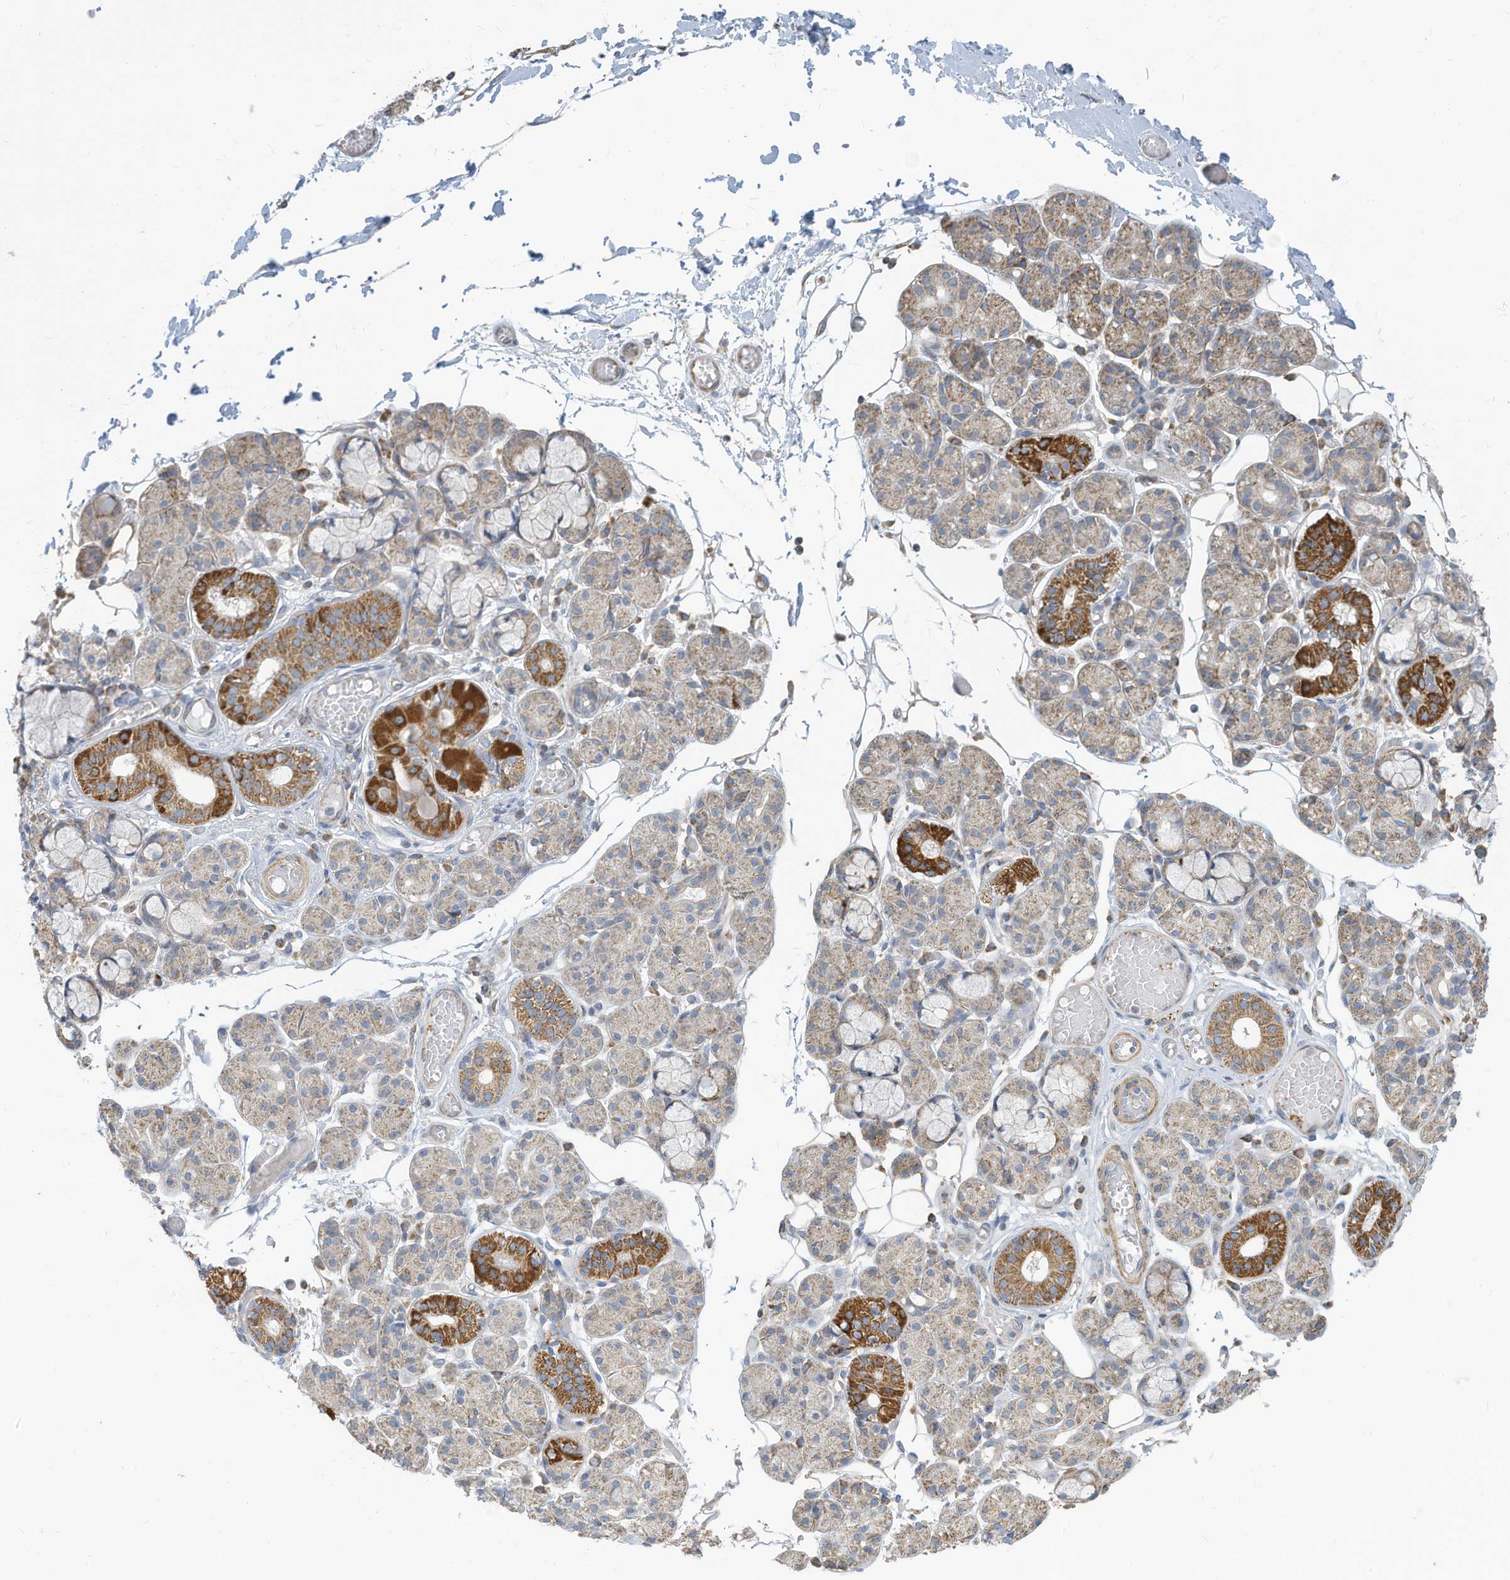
{"staining": {"intensity": "strong", "quantity": "<25%", "location": "cytoplasmic/membranous"}, "tissue": "salivary gland", "cell_type": "Glandular cells", "image_type": "normal", "snomed": [{"axis": "morphology", "description": "Normal tissue, NOS"}, {"axis": "topography", "description": "Salivary gland"}], "caption": "This image exhibits immunohistochemistry staining of normal human salivary gland, with medium strong cytoplasmic/membranous positivity in about <25% of glandular cells.", "gene": "GTPBP2", "patient": {"sex": "male", "age": 63}}